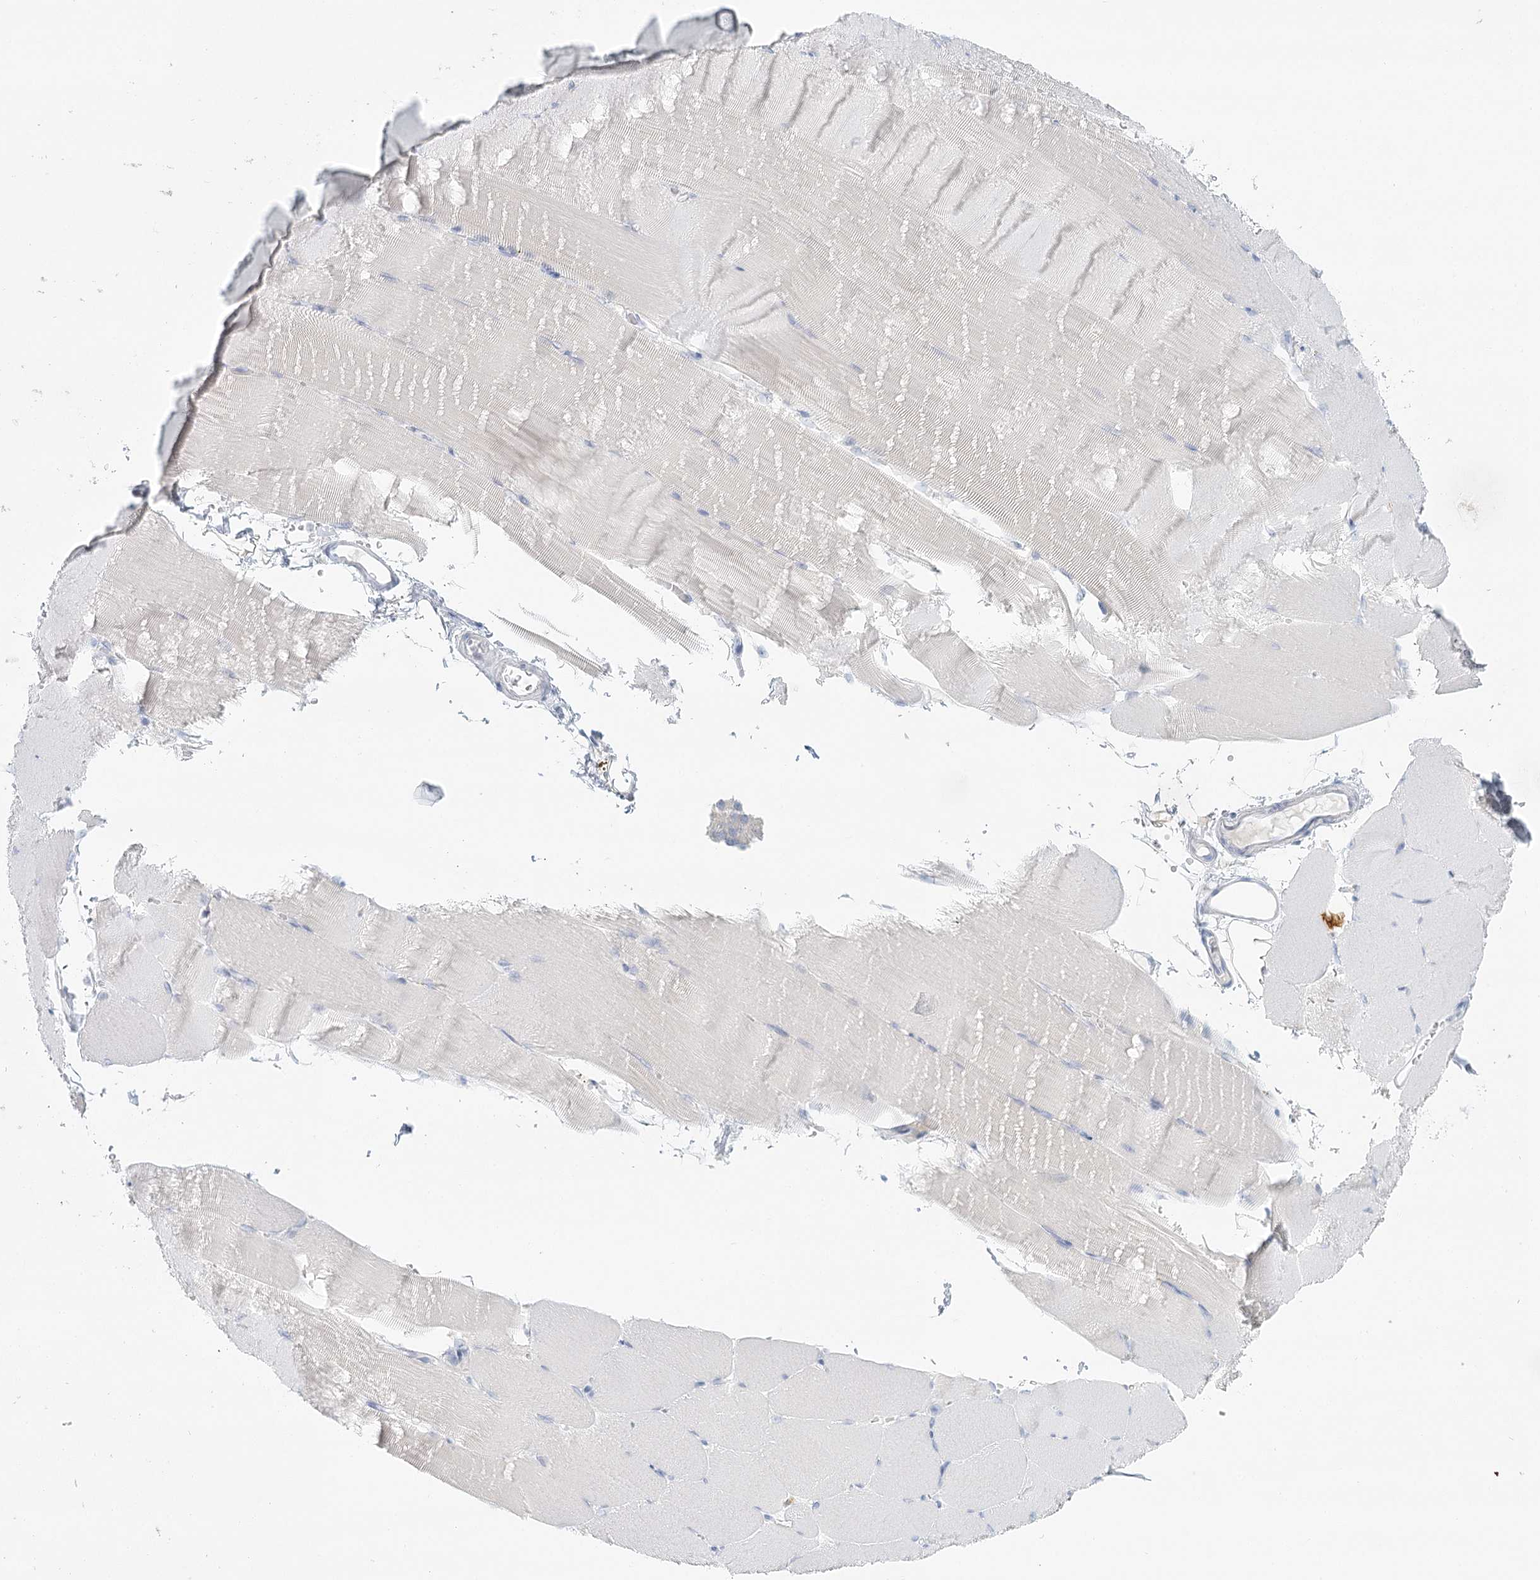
{"staining": {"intensity": "negative", "quantity": "none", "location": "none"}, "tissue": "skeletal muscle", "cell_type": "Myocytes", "image_type": "normal", "snomed": [{"axis": "morphology", "description": "Normal tissue, NOS"}, {"axis": "topography", "description": "Skeletal muscle"}, {"axis": "topography", "description": "Parathyroid gland"}], "caption": "A high-resolution photomicrograph shows IHC staining of normal skeletal muscle, which demonstrates no significant expression in myocytes. The staining is performed using DAB (3,3'-diaminobenzidine) brown chromogen with nuclei counter-stained in using hematoxylin.", "gene": "DMGDH", "patient": {"sex": "female", "age": 37}}